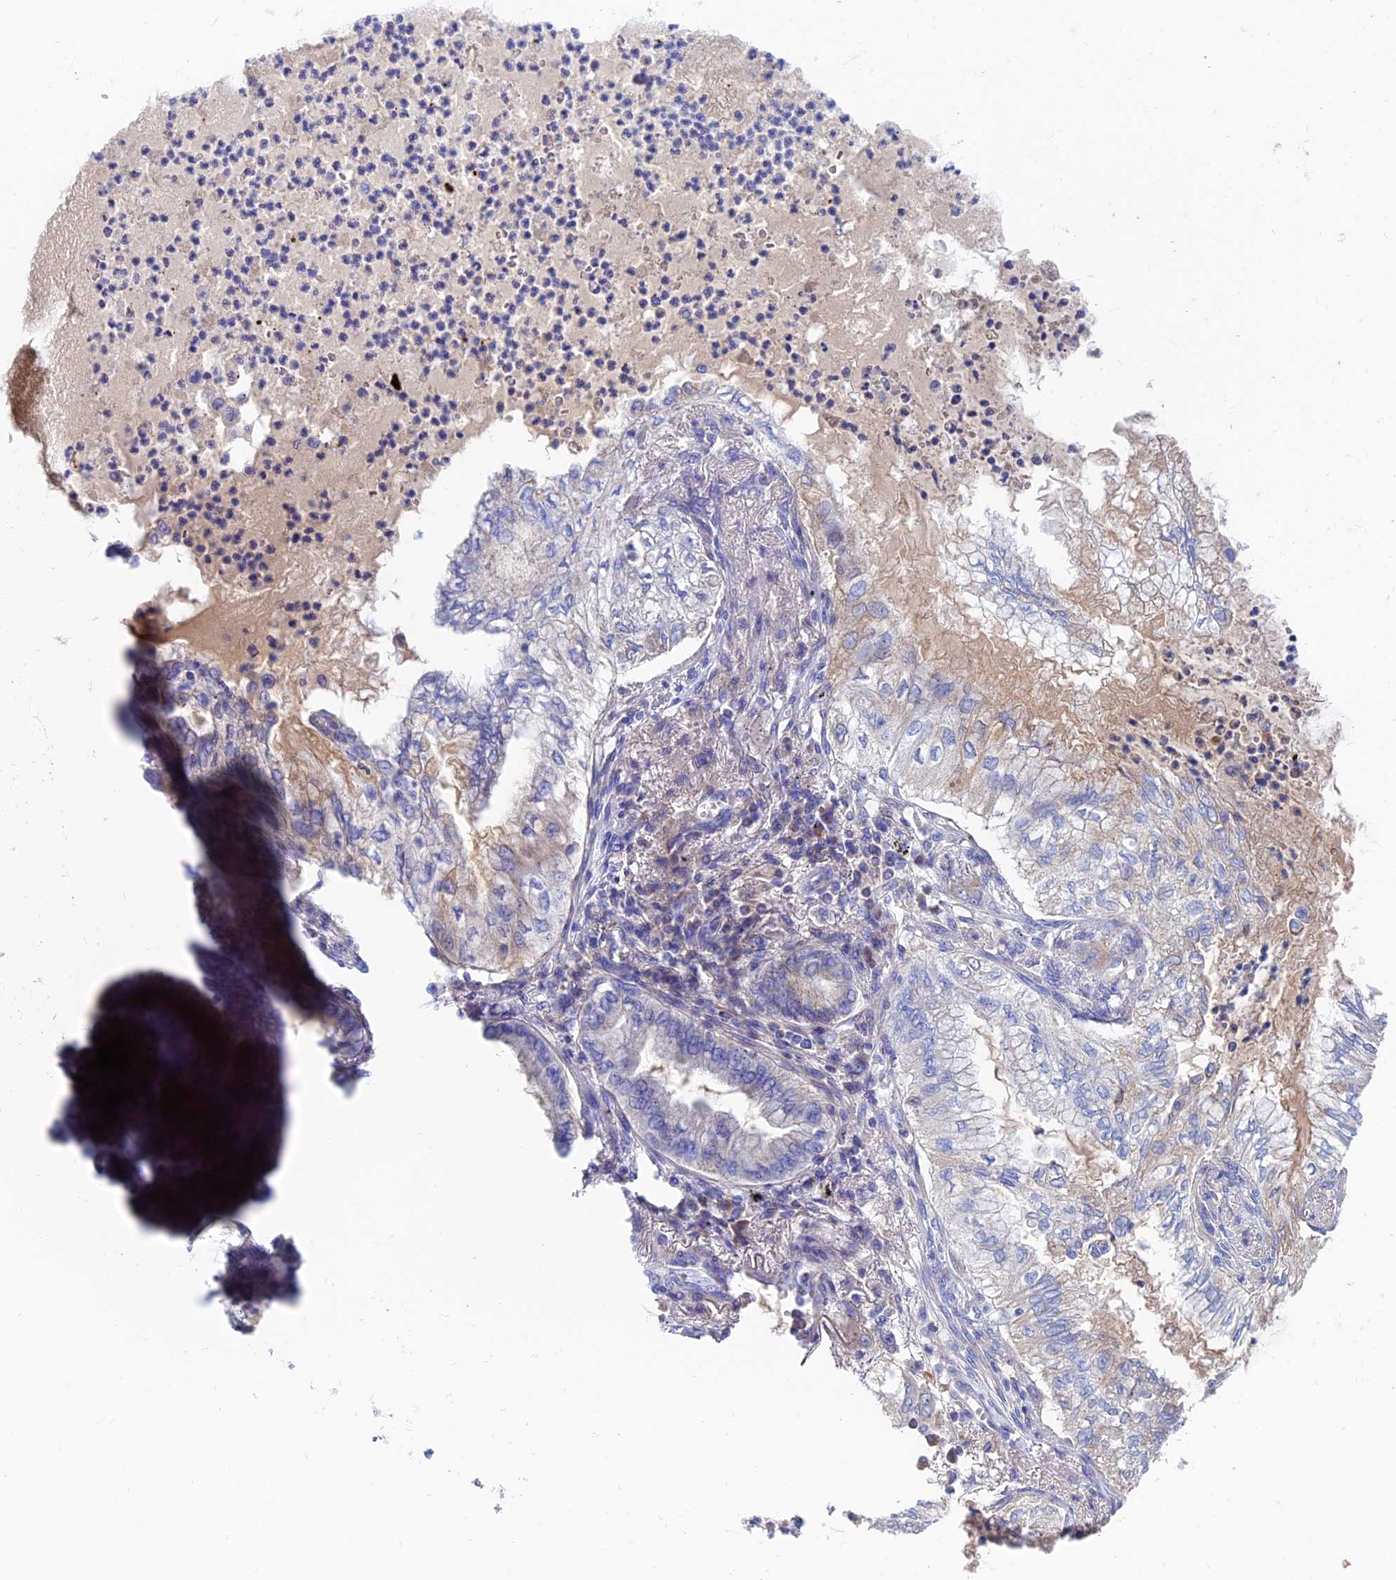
{"staining": {"intensity": "negative", "quantity": "none", "location": "none"}, "tissue": "lung cancer", "cell_type": "Tumor cells", "image_type": "cancer", "snomed": [{"axis": "morphology", "description": "Adenocarcinoma, NOS"}, {"axis": "topography", "description": "Lung"}], "caption": "An immunohistochemistry (IHC) photomicrograph of adenocarcinoma (lung) is shown. There is no staining in tumor cells of adenocarcinoma (lung). The staining is performed using DAB brown chromogen with nuclei counter-stained in using hematoxylin.", "gene": "SLC15A5", "patient": {"sex": "female", "age": 70}}